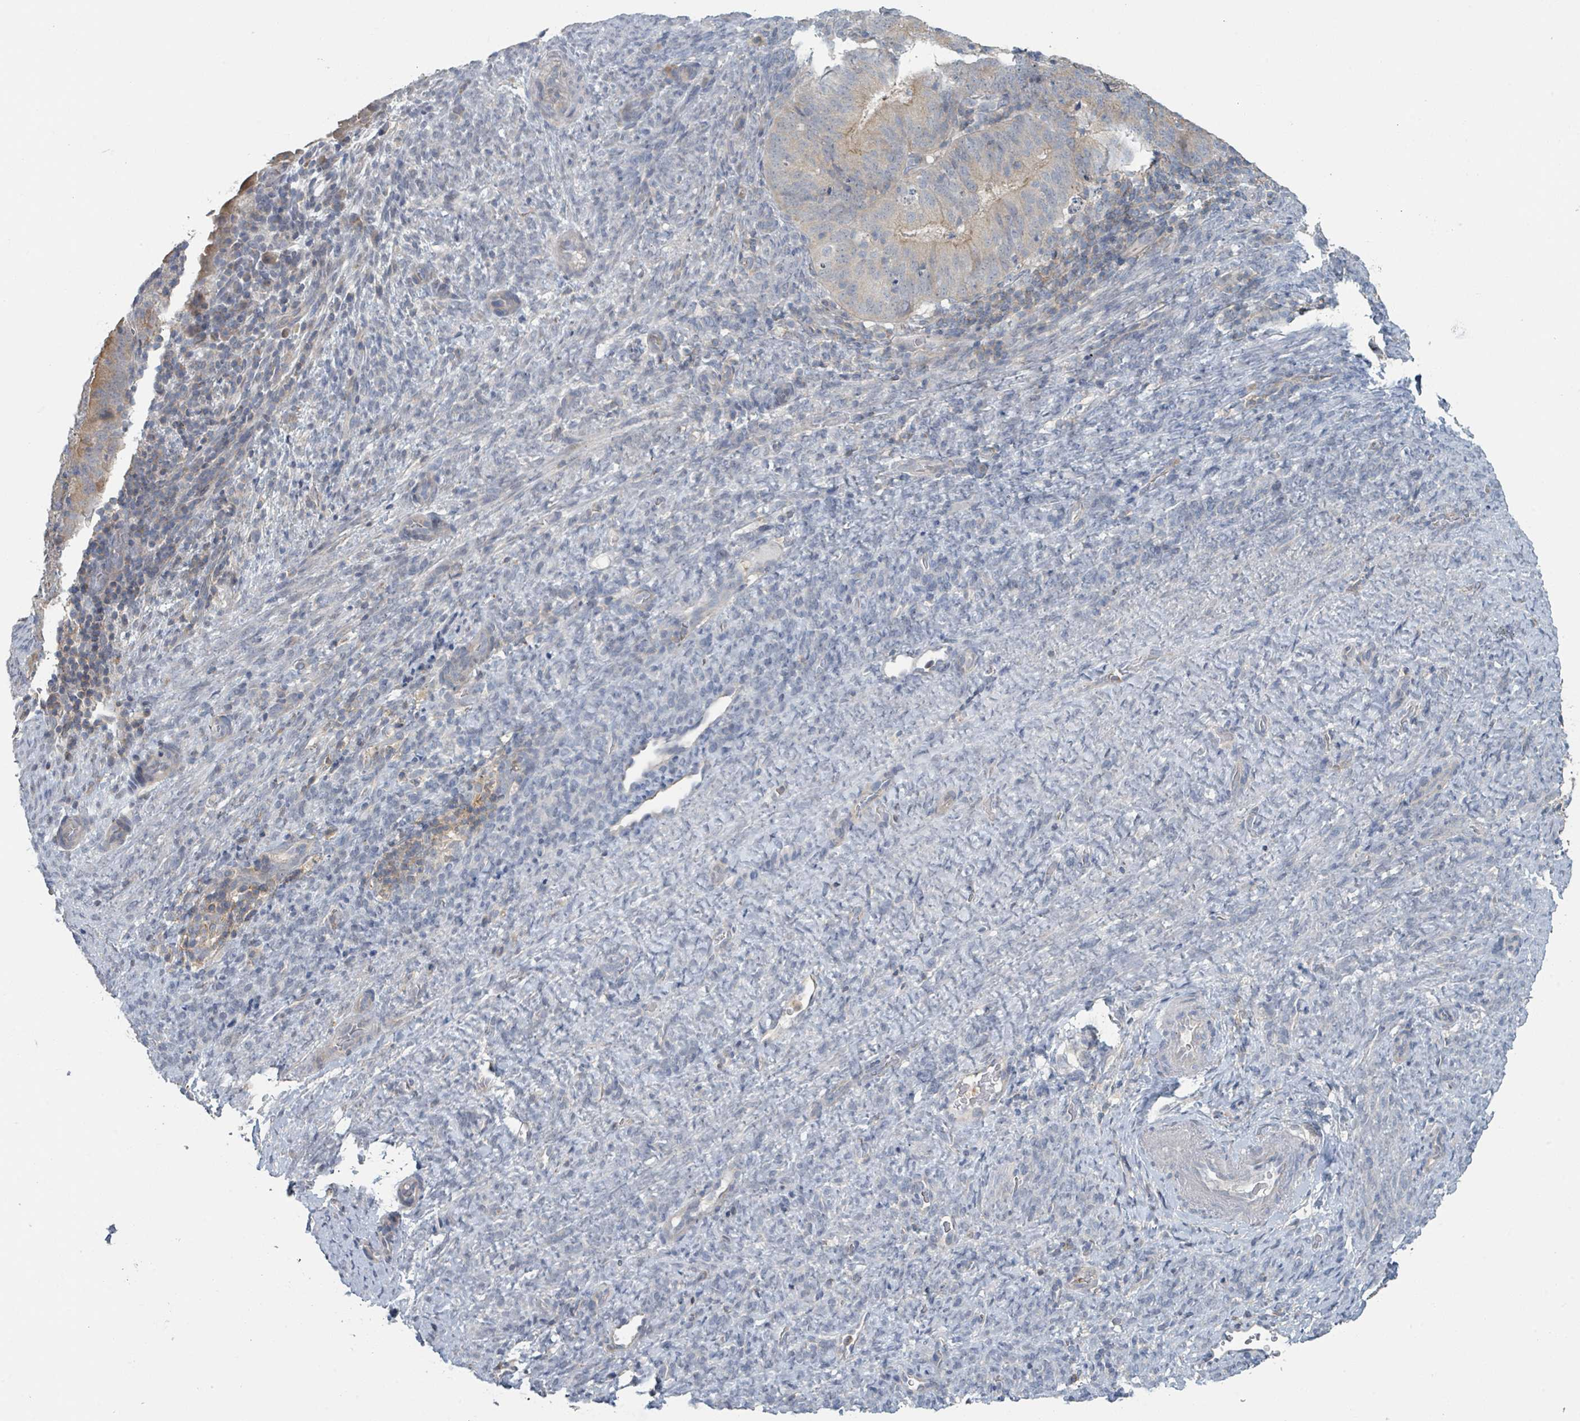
{"staining": {"intensity": "moderate", "quantity": "25%-75%", "location": "cytoplasmic/membranous"}, "tissue": "endometrial cancer", "cell_type": "Tumor cells", "image_type": "cancer", "snomed": [{"axis": "morphology", "description": "Adenocarcinoma, NOS"}, {"axis": "topography", "description": "Endometrium"}], "caption": "Brown immunohistochemical staining in endometrial cancer (adenocarcinoma) exhibits moderate cytoplasmic/membranous staining in approximately 25%-75% of tumor cells. (Stains: DAB (3,3'-diaminobenzidine) in brown, nuclei in blue, Microscopy: brightfield microscopy at high magnification).", "gene": "LRRC42", "patient": {"sex": "female", "age": 70}}